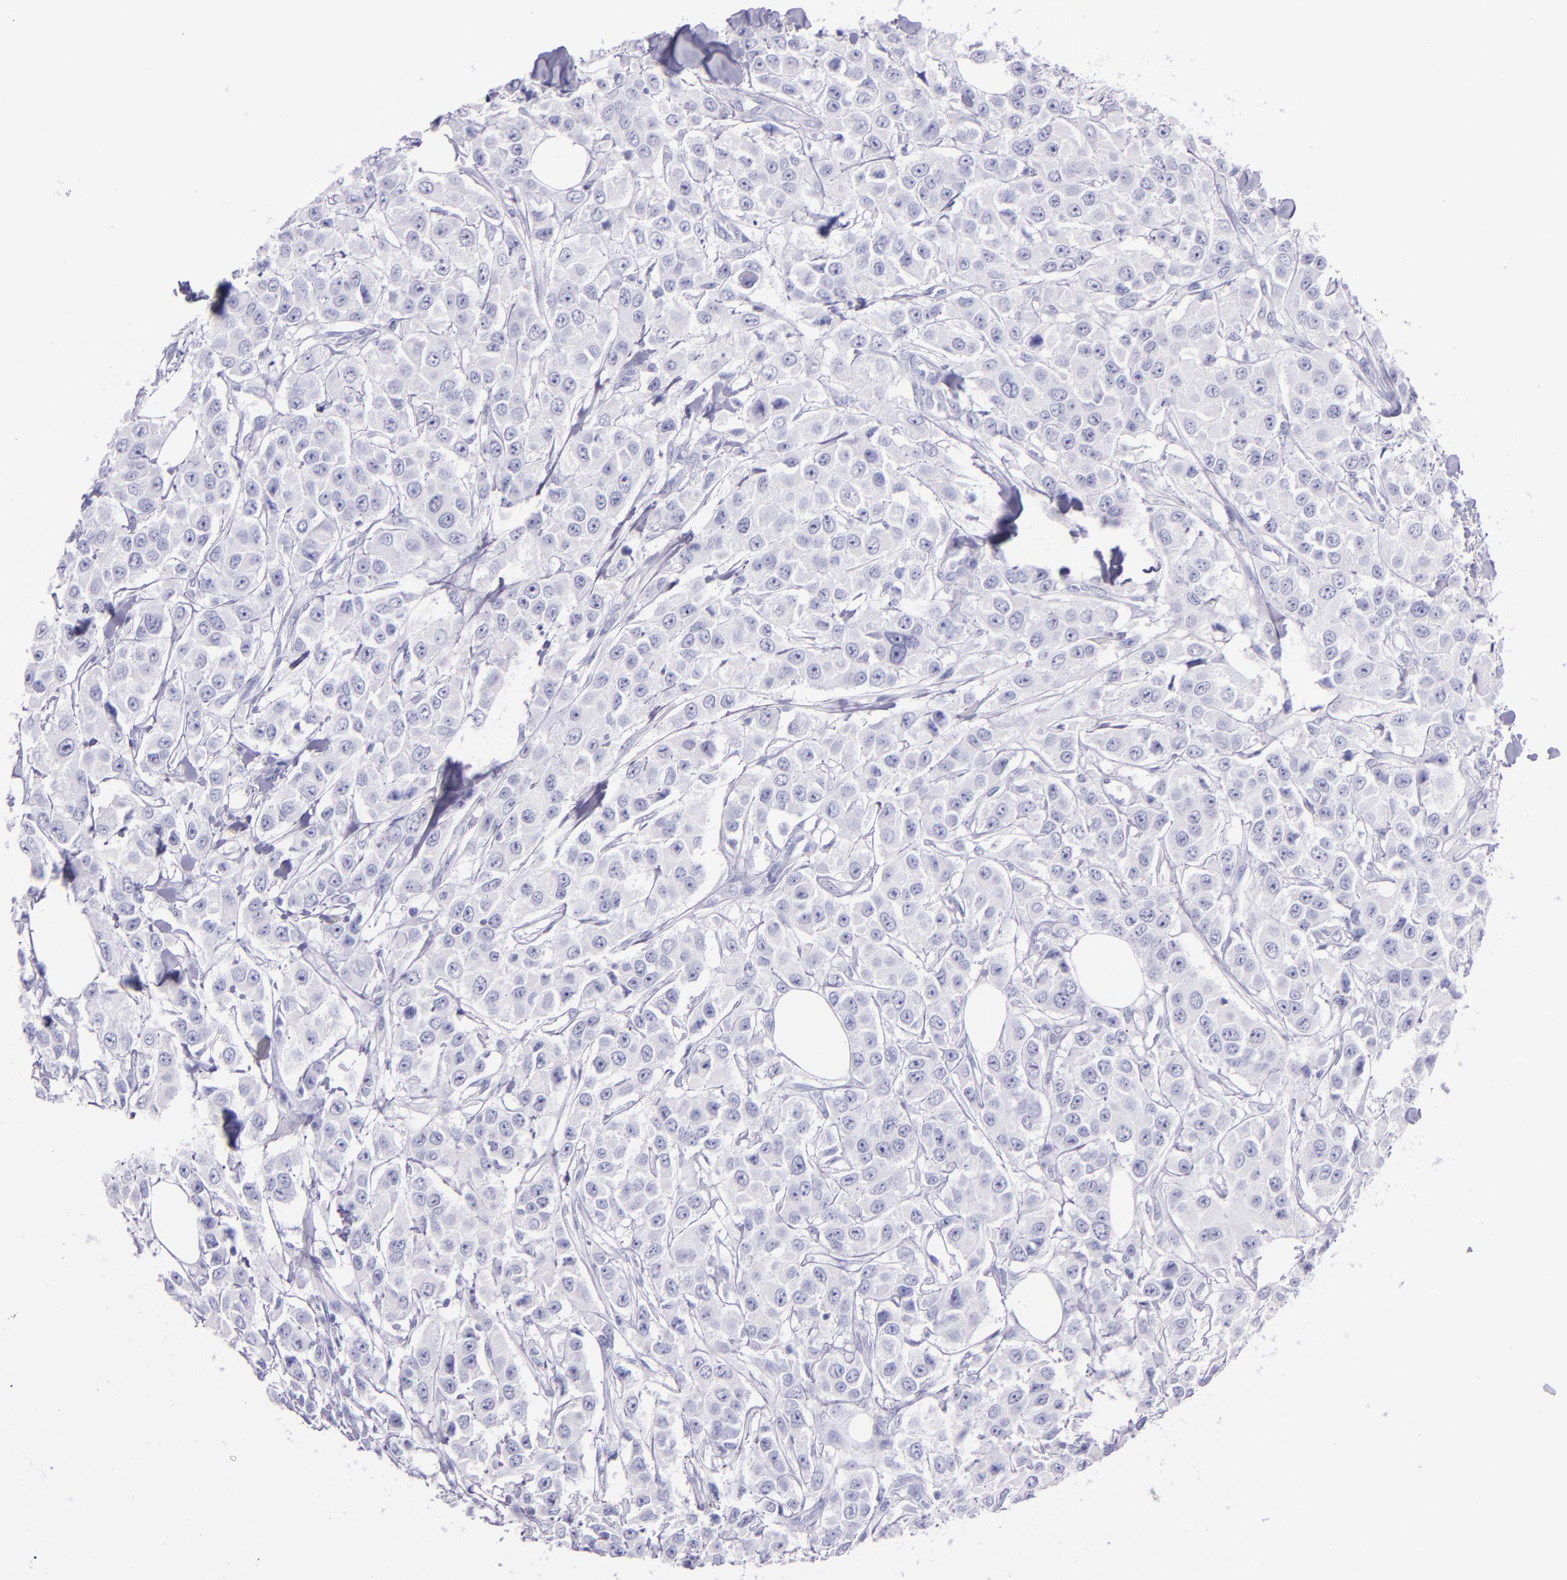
{"staining": {"intensity": "negative", "quantity": "none", "location": "none"}, "tissue": "breast cancer", "cell_type": "Tumor cells", "image_type": "cancer", "snomed": [{"axis": "morphology", "description": "Duct carcinoma"}, {"axis": "topography", "description": "Breast"}], "caption": "Immunohistochemistry (IHC) photomicrograph of breast cancer (intraductal carcinoma) stained for a protein (brown), which shows no positivity in tumor cells.", "gene": "SFTPB", "patient": {"sex": "female", "age": 58}}